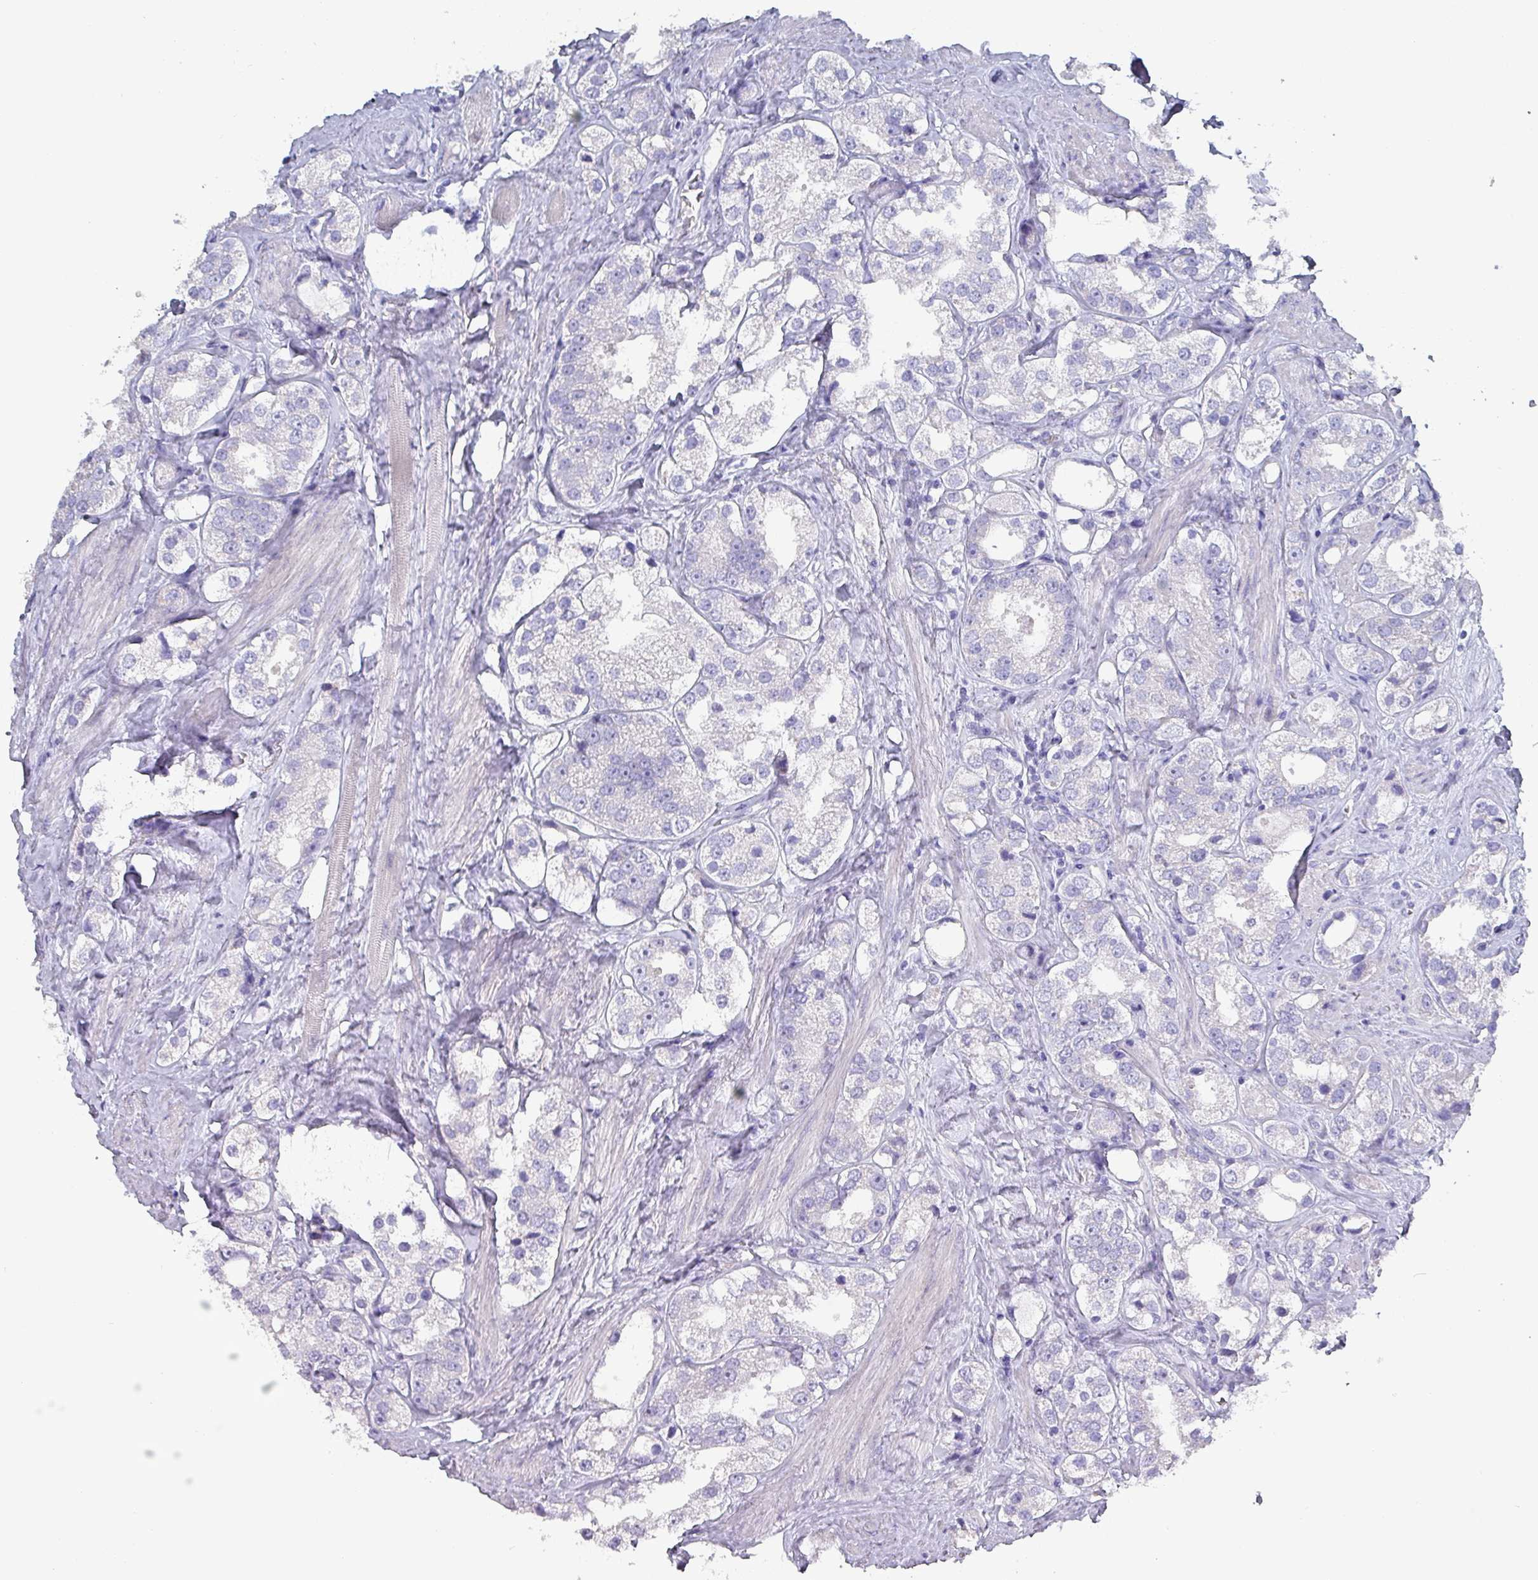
{"staining": {"intensity": "negative", "quantity": "none", "location": "none"}, "tissue": "prostate cancer", "cell_type": "Tumor cells", "image_type": "cancer", "snomed": [{"axis": "morphology", "description": "Adenocarcinoma, NOS"}, {"axis": "topography", "description": "Prostate"}], "caption": "Immunohistochemistry photomicrograph of neoplastic tissue: human prostate adenocarcinoma stained with DAB shows no significant protein staining in tumor cells. The staining was performed using DAB (3,3'-diaminobenzidine) to visualize the protein expression in brown, while the nuclei were stained in blue with hematoxylin (Magnification: 20x).", "gene": "INS-IGF2", "patient": {"sex": "male", "age": 79}}